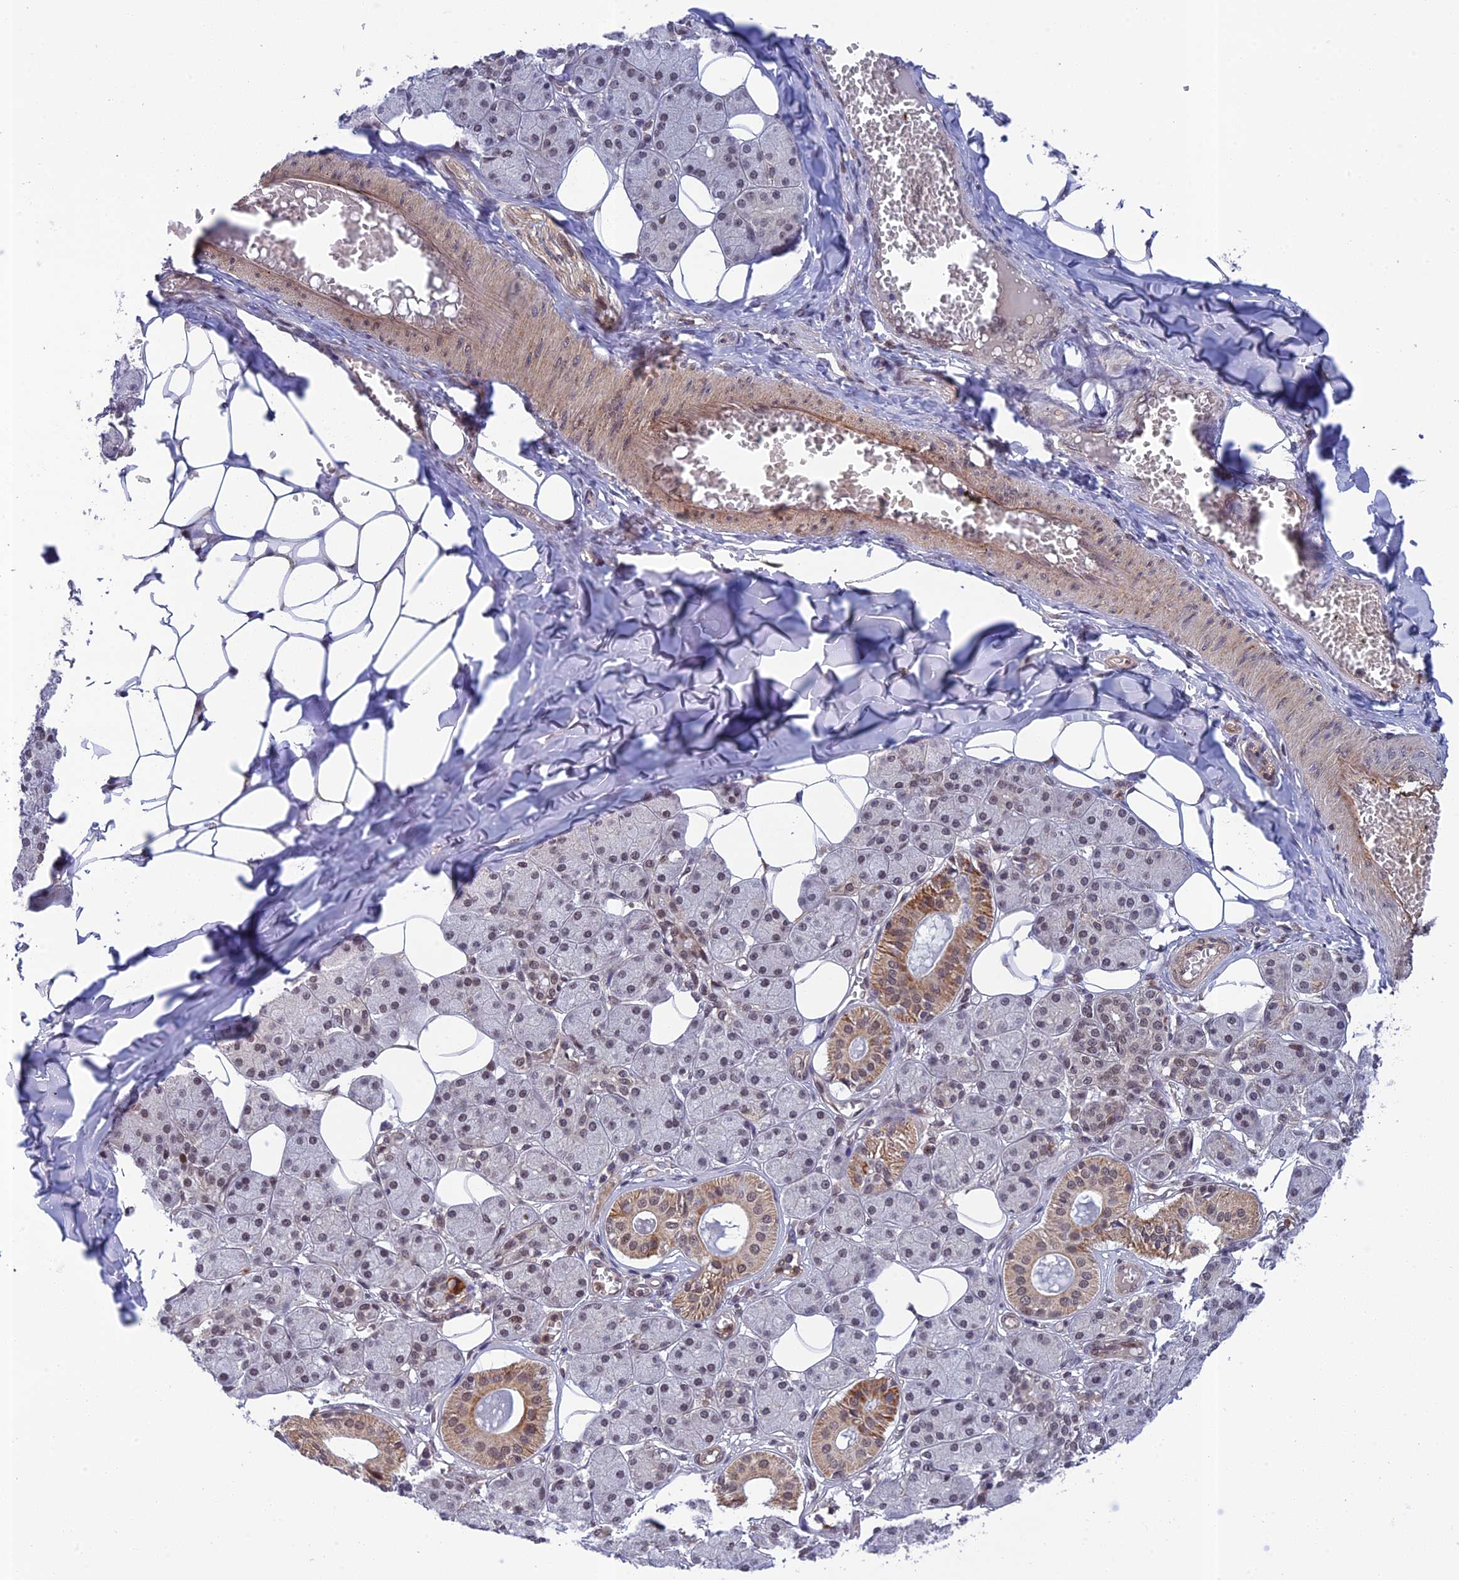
{"staining": {"intensity": "moderate", "quantity": "25%-75%", "location": "cytoplasmic/membranous,nuclear"}, "tissue": "salivary gland", "cell_type": "Glandular cells", "image_type": "normal", "snomed": [{"axis": "morphology", "description": "Normal tissue, NOS"}, {"axis": "topography", "description": "Salivary gland"}], "caption": "Immunohistochemistry (IHC) photomicrograph of benign human salivary gland stained for a protein (brown), which displays medium levels of moderate cytoplasmic/membranous,nuclear staining in about 25%-75% of glandular cells.", "gene": "REXO1", "patient": {"sex": "female", "age": 33}}